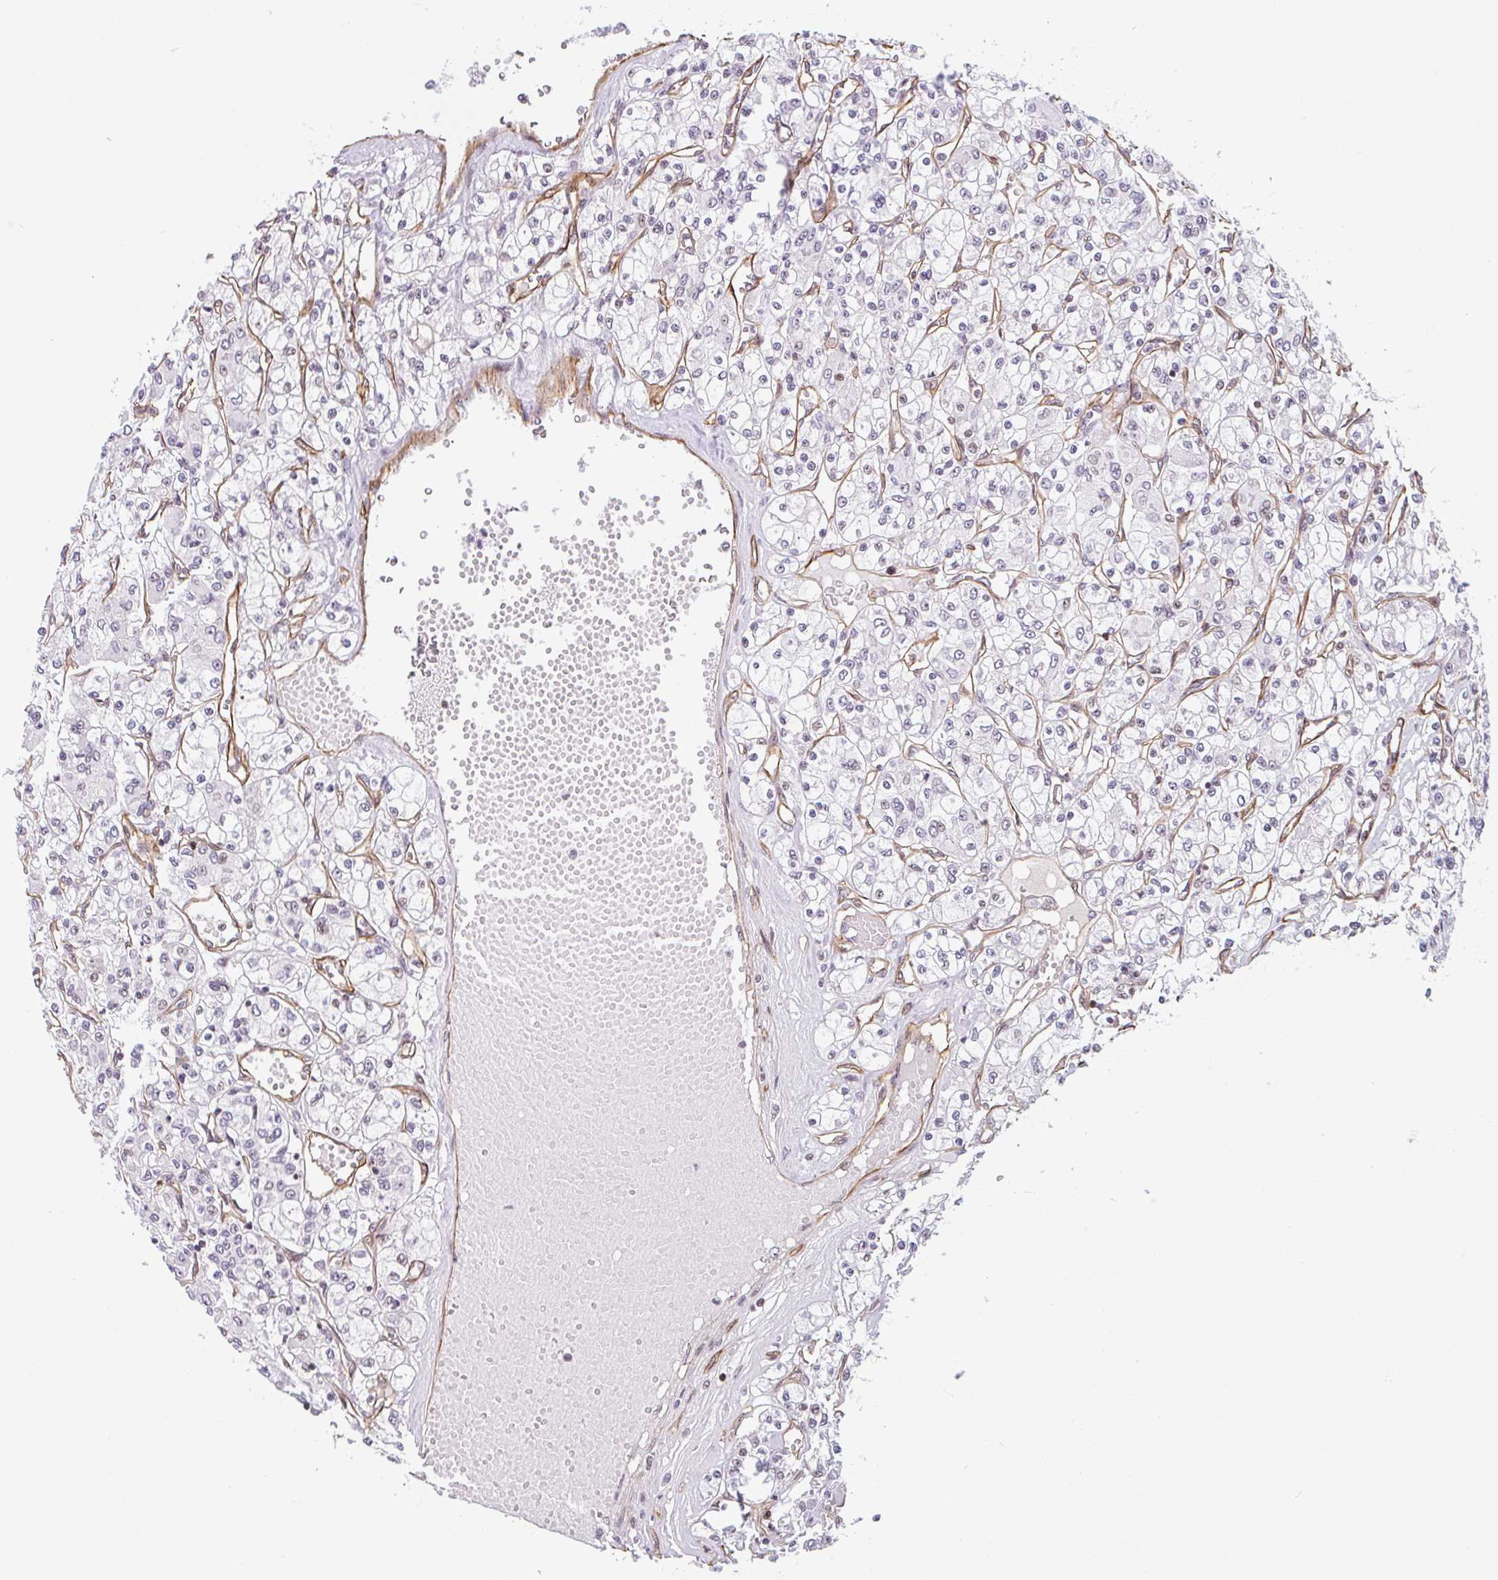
{"staining": {"intensity": "negative", "quantity": "none", "location": "none"}, "tissue": "renal cancer", "cell_type": "Tumor cells", "image_type": "cancer", "snomed": [{"axis": "morphology", "description": "Adenocarcinoma, NOS"}, {"axis": "topography", "description": "Kidney"}], "caption": "Immunohistochemistry of human renal cancer exhibits no staining in tumor cells.", "gene": "ZNF689", "patient": {"sex": "female", "age": 59}}